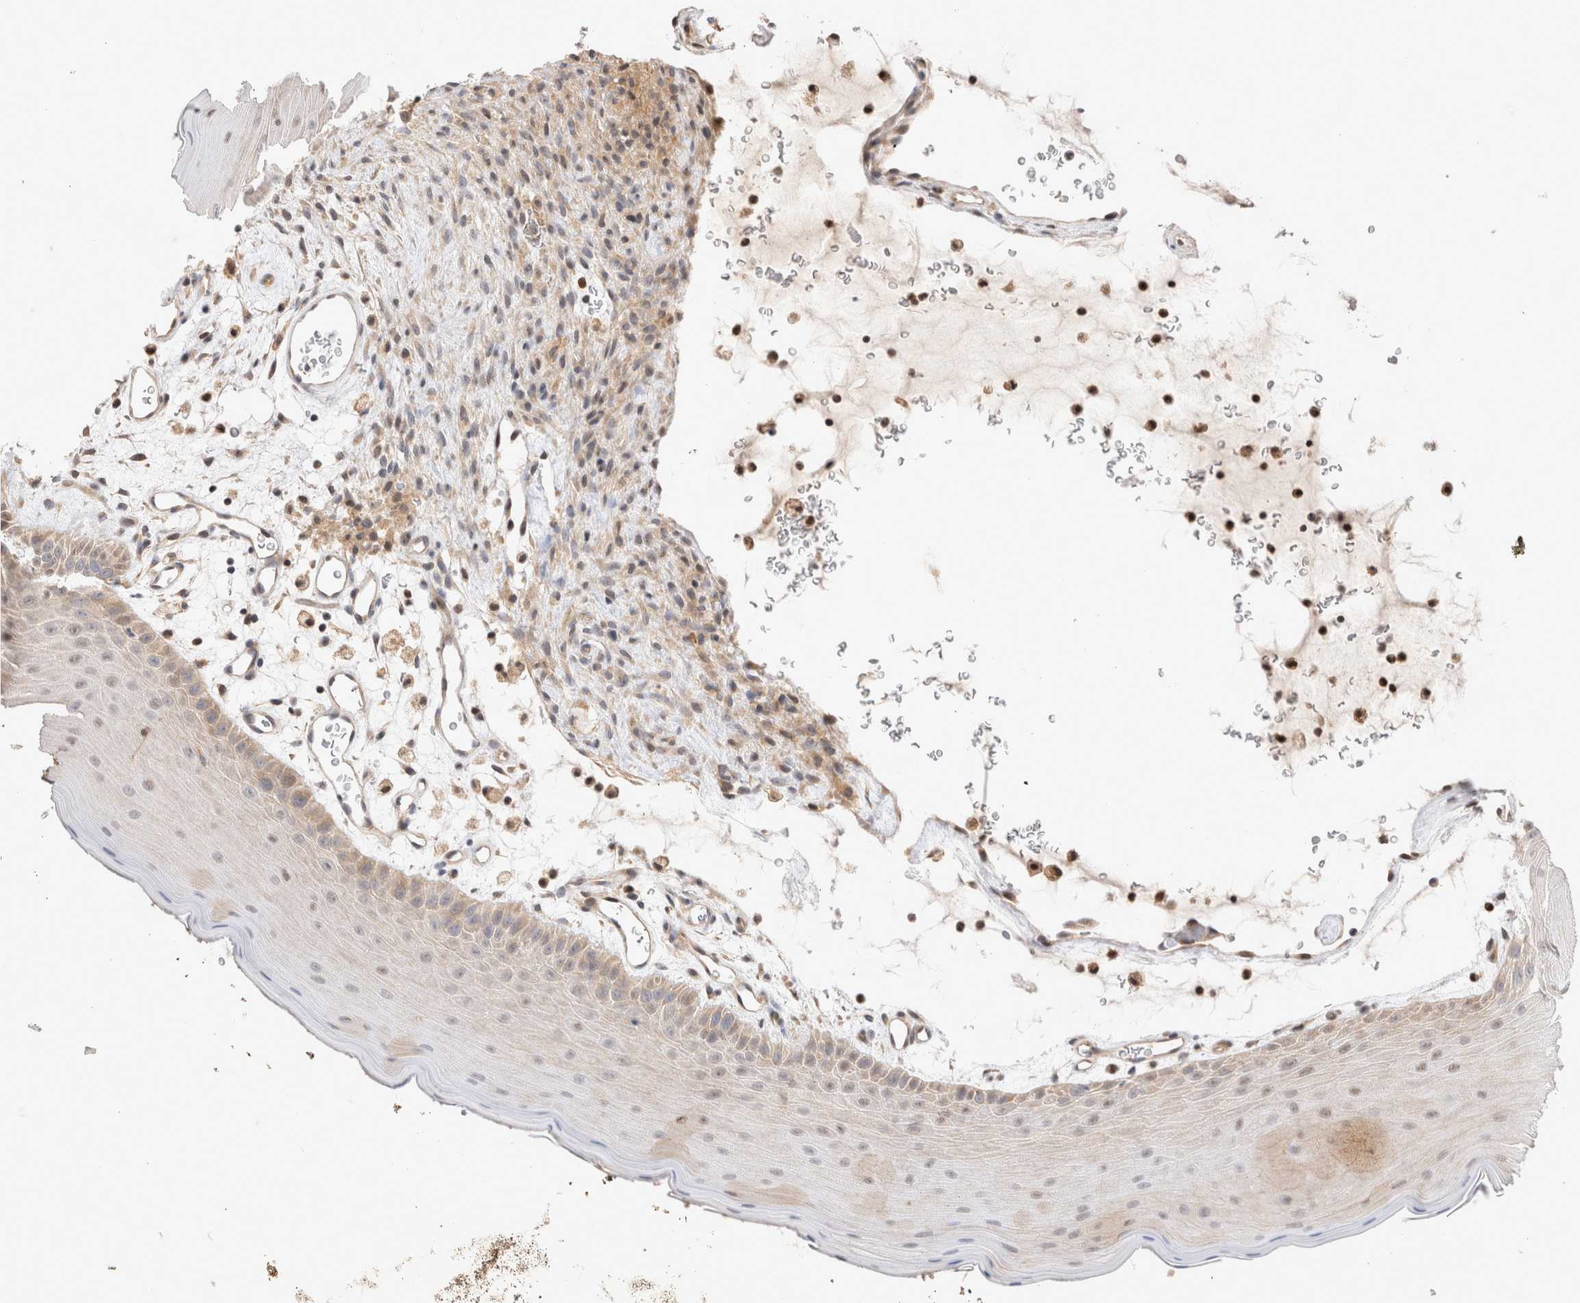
{"staining": {"intensity": "weak", "quantity": "<25%", "location": "cytoplasmic/membranous,nuclear"}, "tissue": "oral mucosa", "cell_type": "Squamous epithelial cells", "image_type": "normal", "snomed": [{"axis": "morphology", "description": "Normal tissue, NOS"}, {"axis": "topography", "description": "Oral tissue"}], "caption": "There is no significant positivity in squamous epithelial cells of oral mucosa. Brightfield microscopy of IHC stained with DAB (3,3'-diaminobenzidine) (brown) and hematoxylin (blue), captured at high magnification.", "gene": "HTT", "patient": {"sex": "male", "age": 13}}